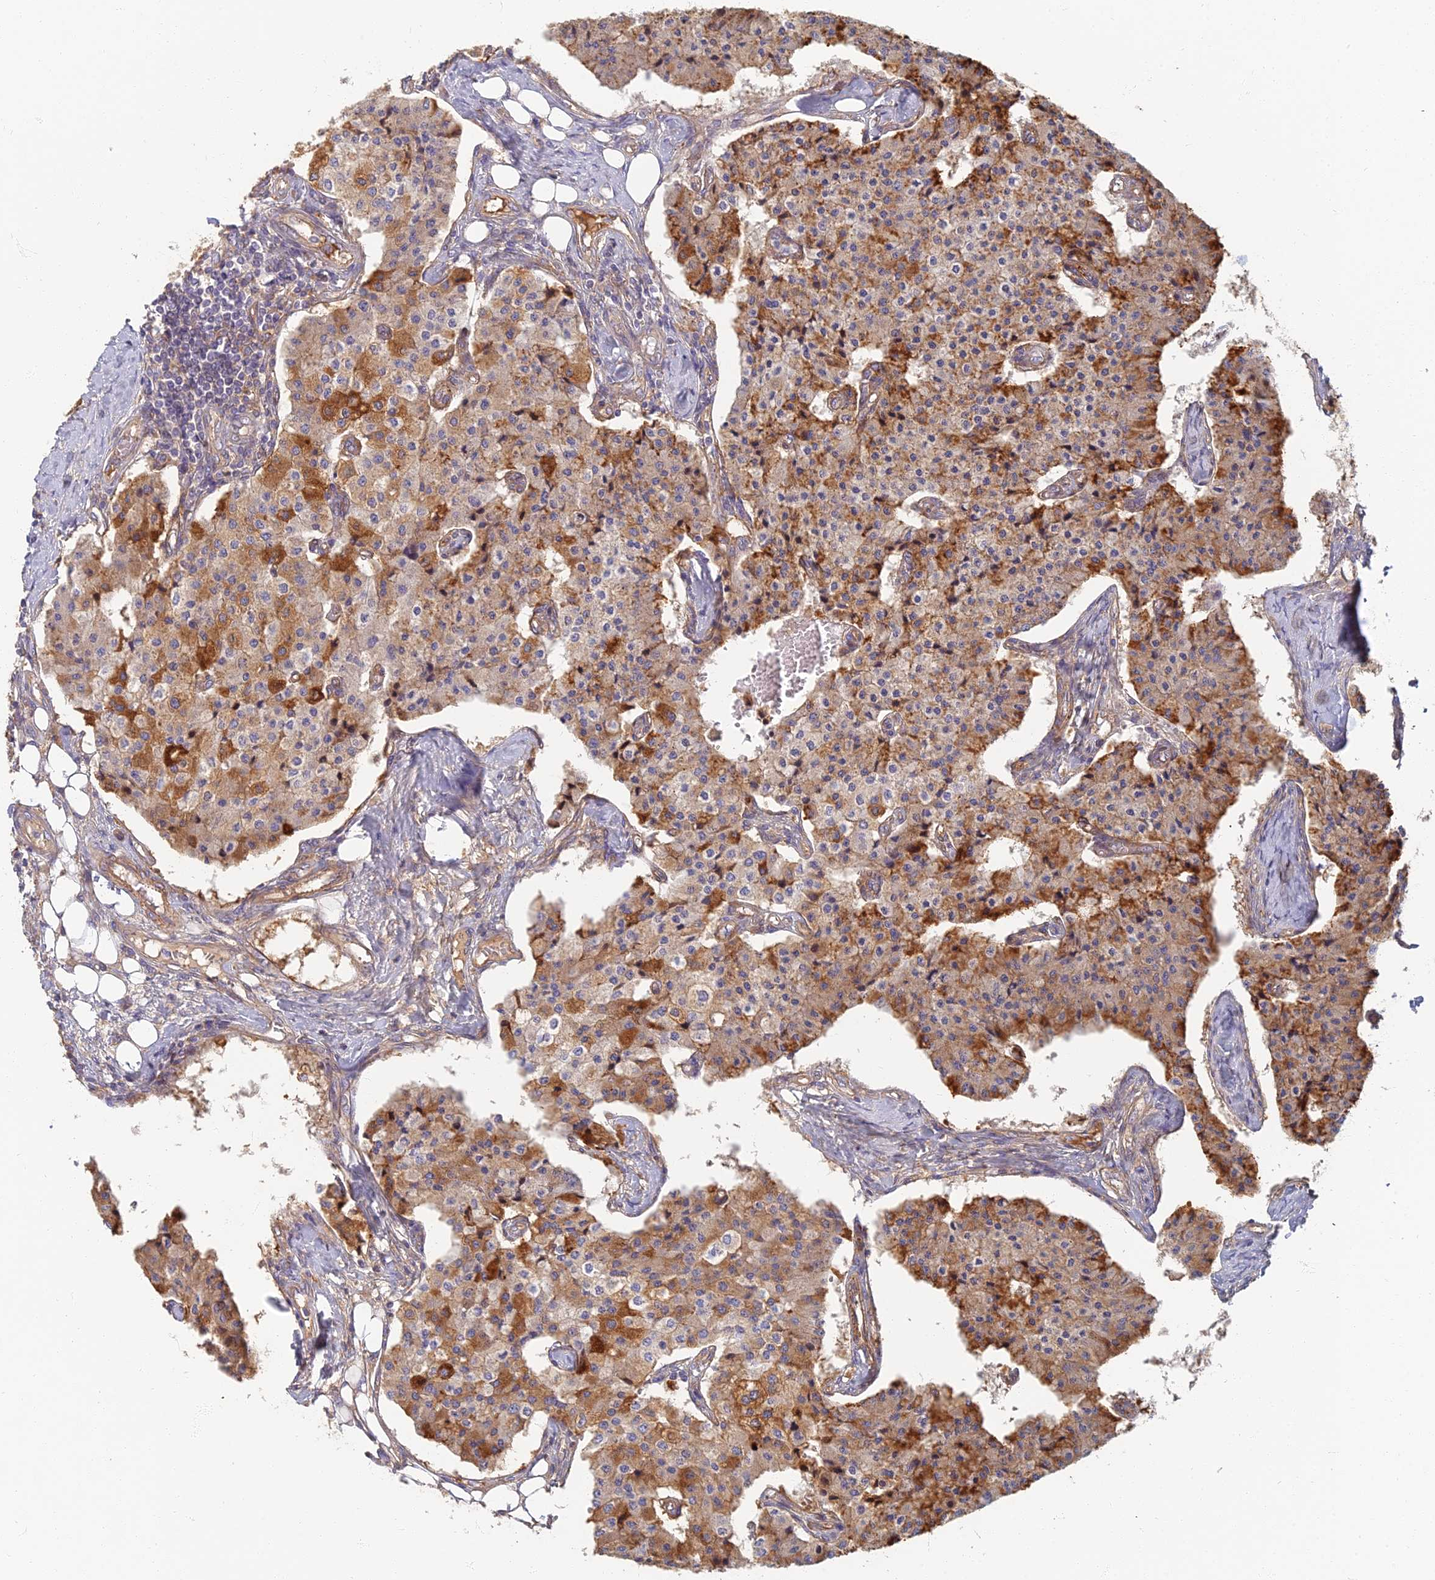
{"staining": {"intensity": "moderate", "quantity": ">75%", "location": "cytoplasmic/membranous"}, "tissue": "carcinoid", "cell_type": "Tumor cells", "image_type": "cancer", "snomed": [{"axis": "morphology", "description": "Carcinoid, malignant, NOS"}, {"axis": "topography", "description": "Colon"}], "caption": "A brown stain labels moderate cytoplasmic/membranous expression of a protein in human carcinoid (malignant) tumor cells.", "gene": "RBSN", "patient": {"sex": "female", "age": 52}}